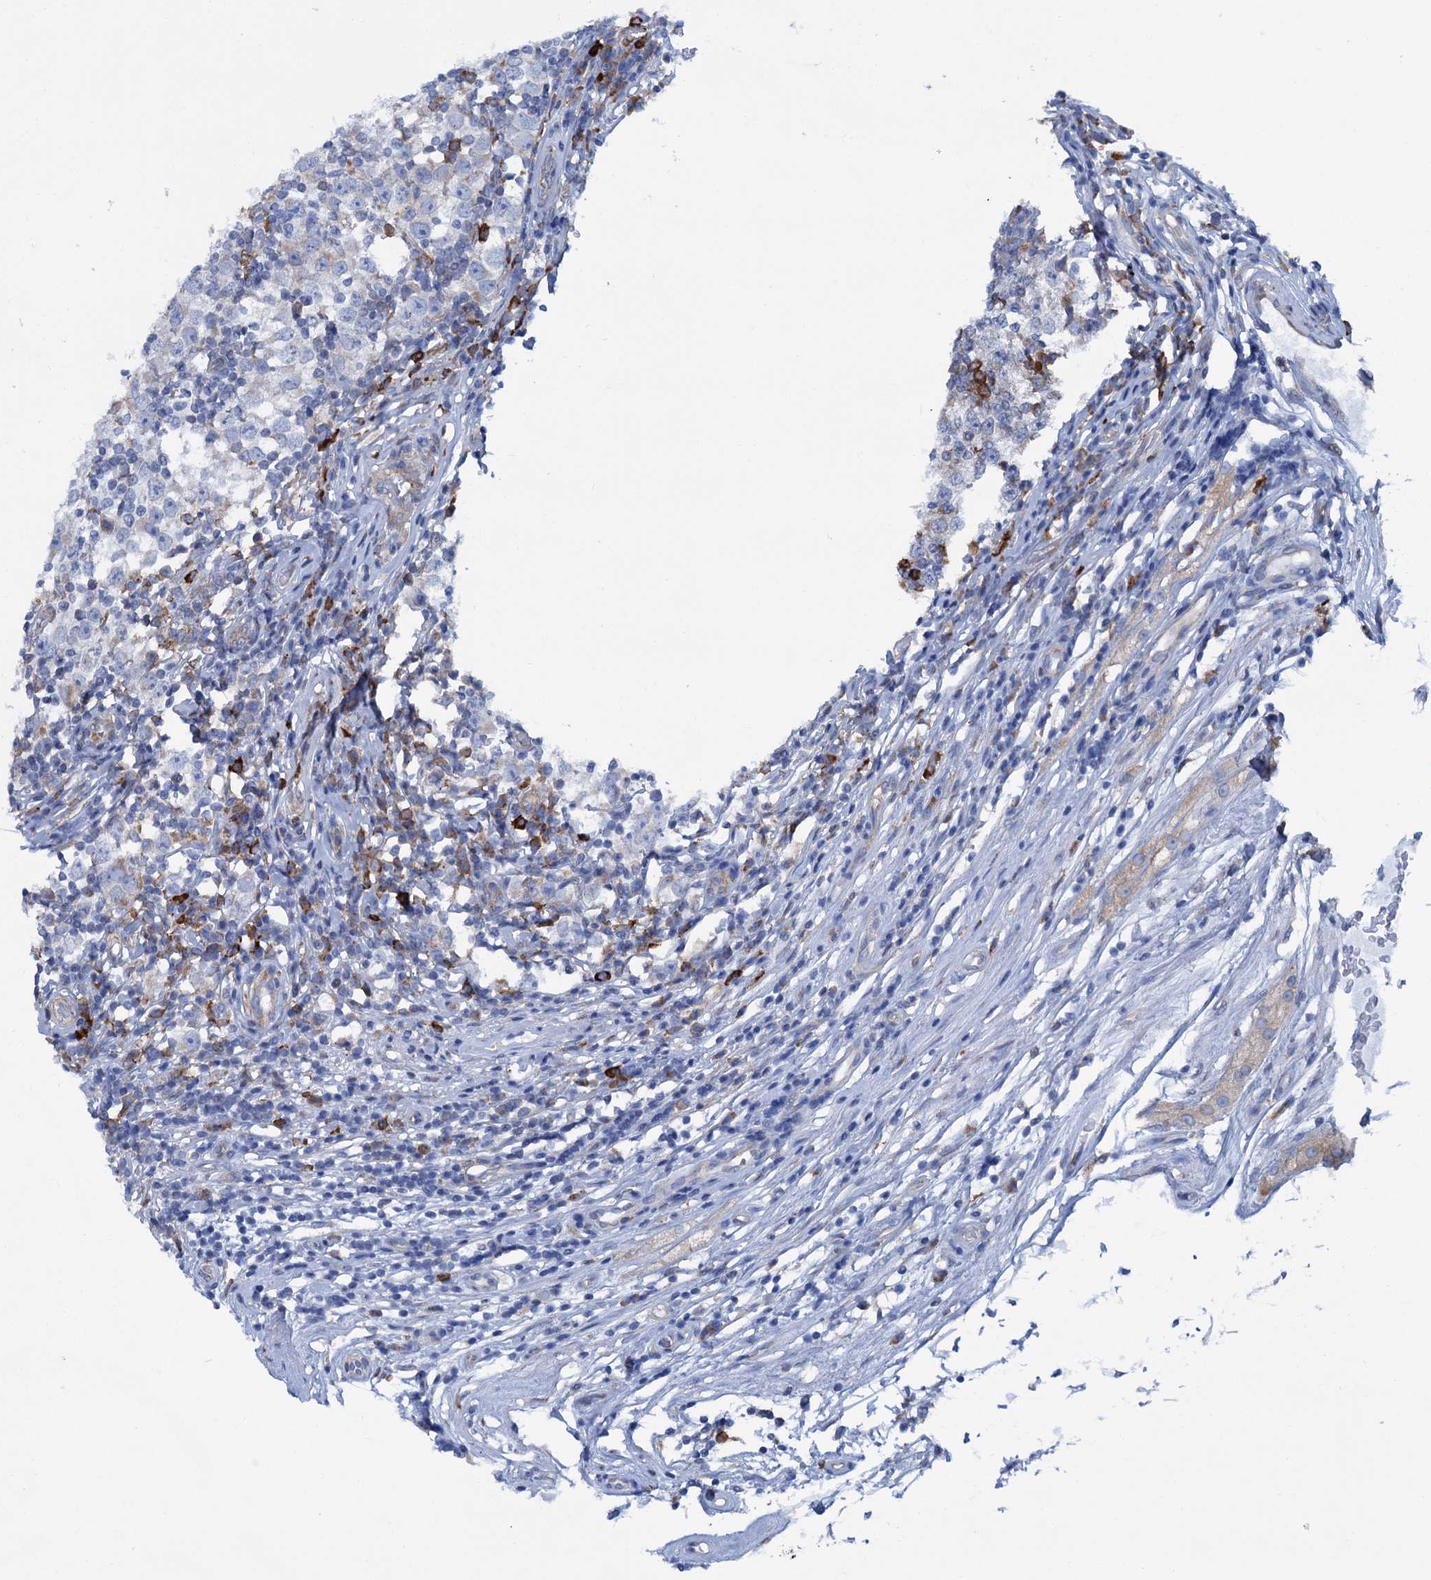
{"staining": {"intensity": "negative", "quantity": "none", "location": "none"}, "tissue": "testis cancer", "cell_type": "Tumor cells", "image_type": "cancer", "snomed": [{"axis": "morphology", "description": "Seminoma, NOS"}, {"axis": "topography", "description": "Testis"}], "caption": "An immunohistochemistry (IHC) photomicrograph of testis cancer is shown. There is no staining in tumor cells of testis cancer.", "gene": "SHE", "patient": {"sex": "male", "age": 65}}